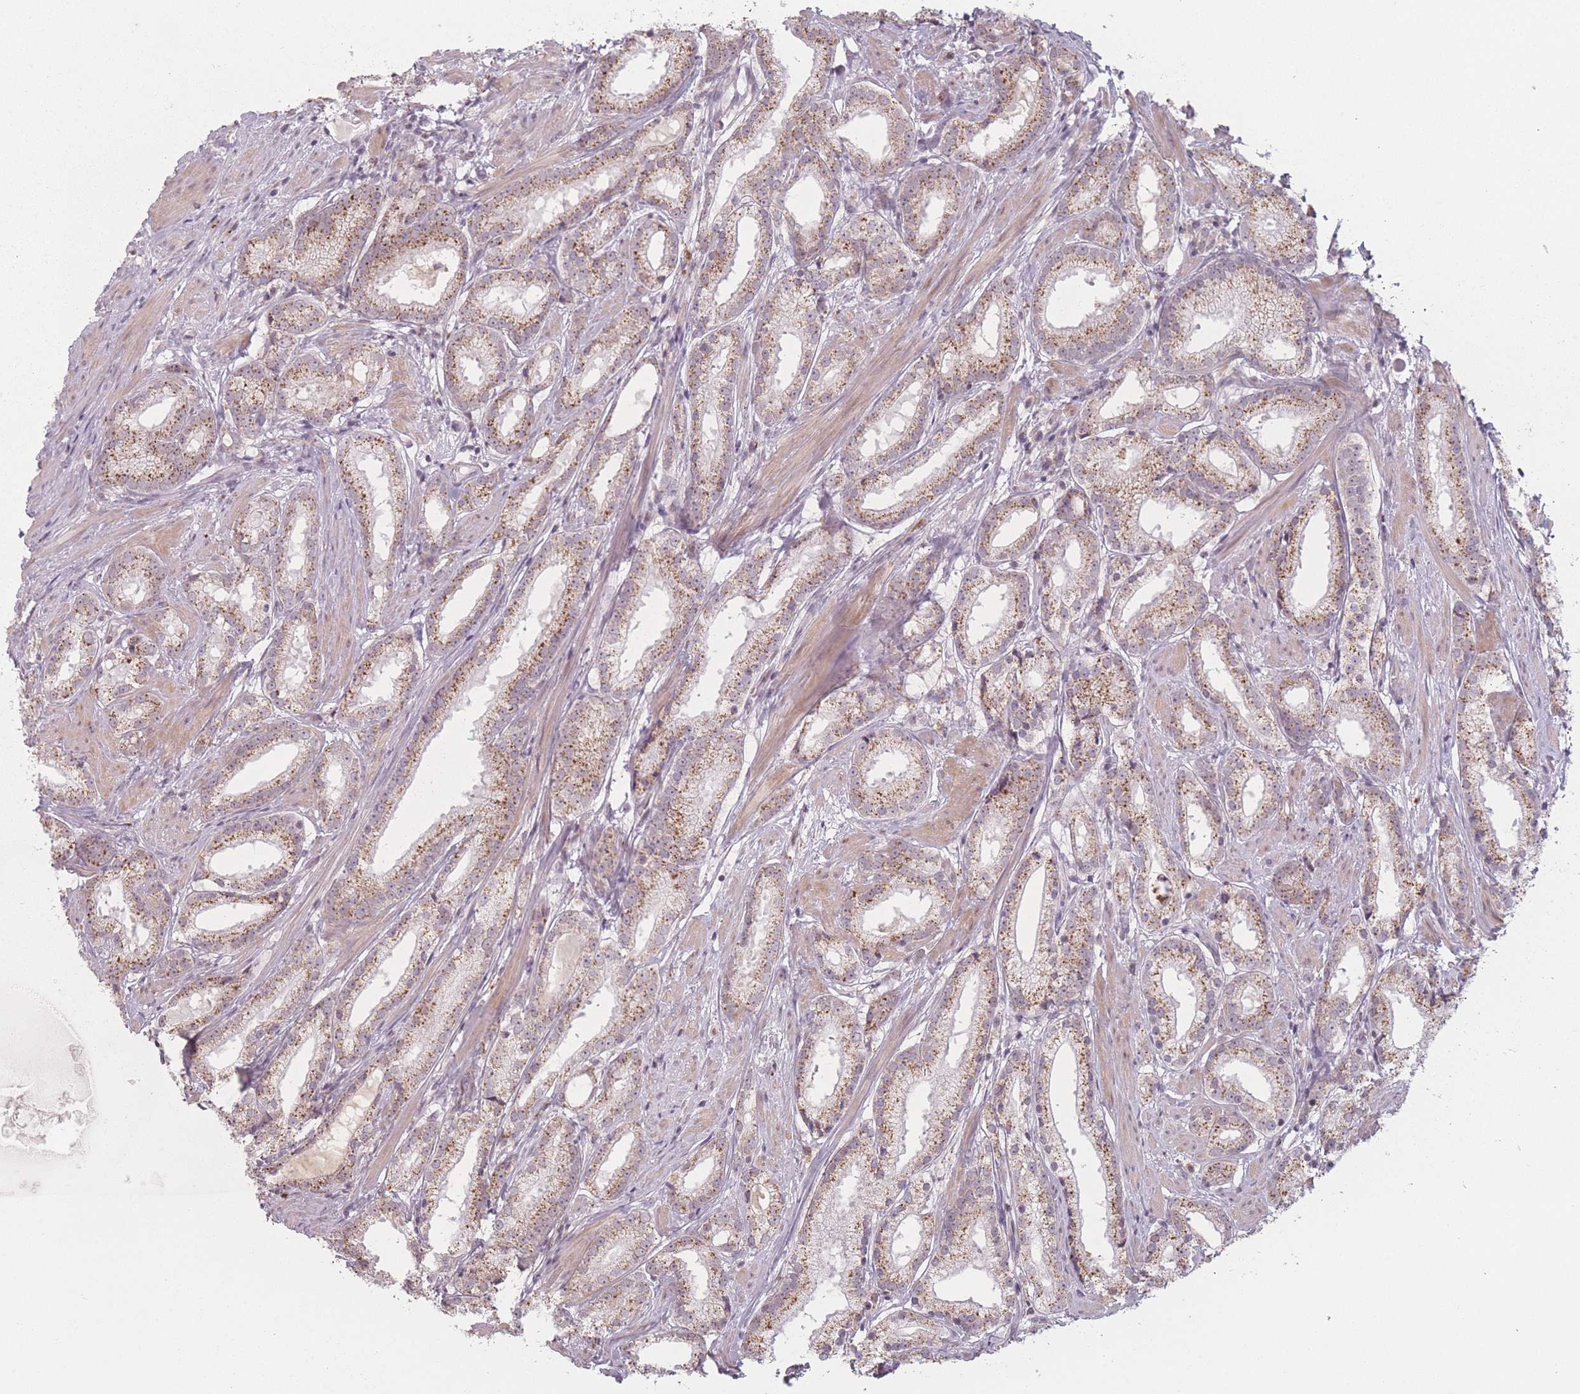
{"staining": {"intensity": "moderate", "quantity": ">75%", "location": "cytoplasmic/membranous"}, "tissue": "prostate cancer", "cell_type": "Tumor cells", "image_type": "cancer", "snomed": [{"axis": "morphology", "description": "Adenocarcinoma, Low grade"}, {"axis": "topography", "description": "Prostate"}], "caption": "A histopathology image of human low-grade adenocarcinoma (prostate) stained for a protein exhibits moderate cytoplasmic/membranous brown staining in tumor cells. The staining was performed using DAB to visualize the protein expression in brown, while the nuclei were stained in blue with hematoxylin (Magnification: 20x).", "gene": "OR10C1", "patient": {"sex": "male", "age": 57}}